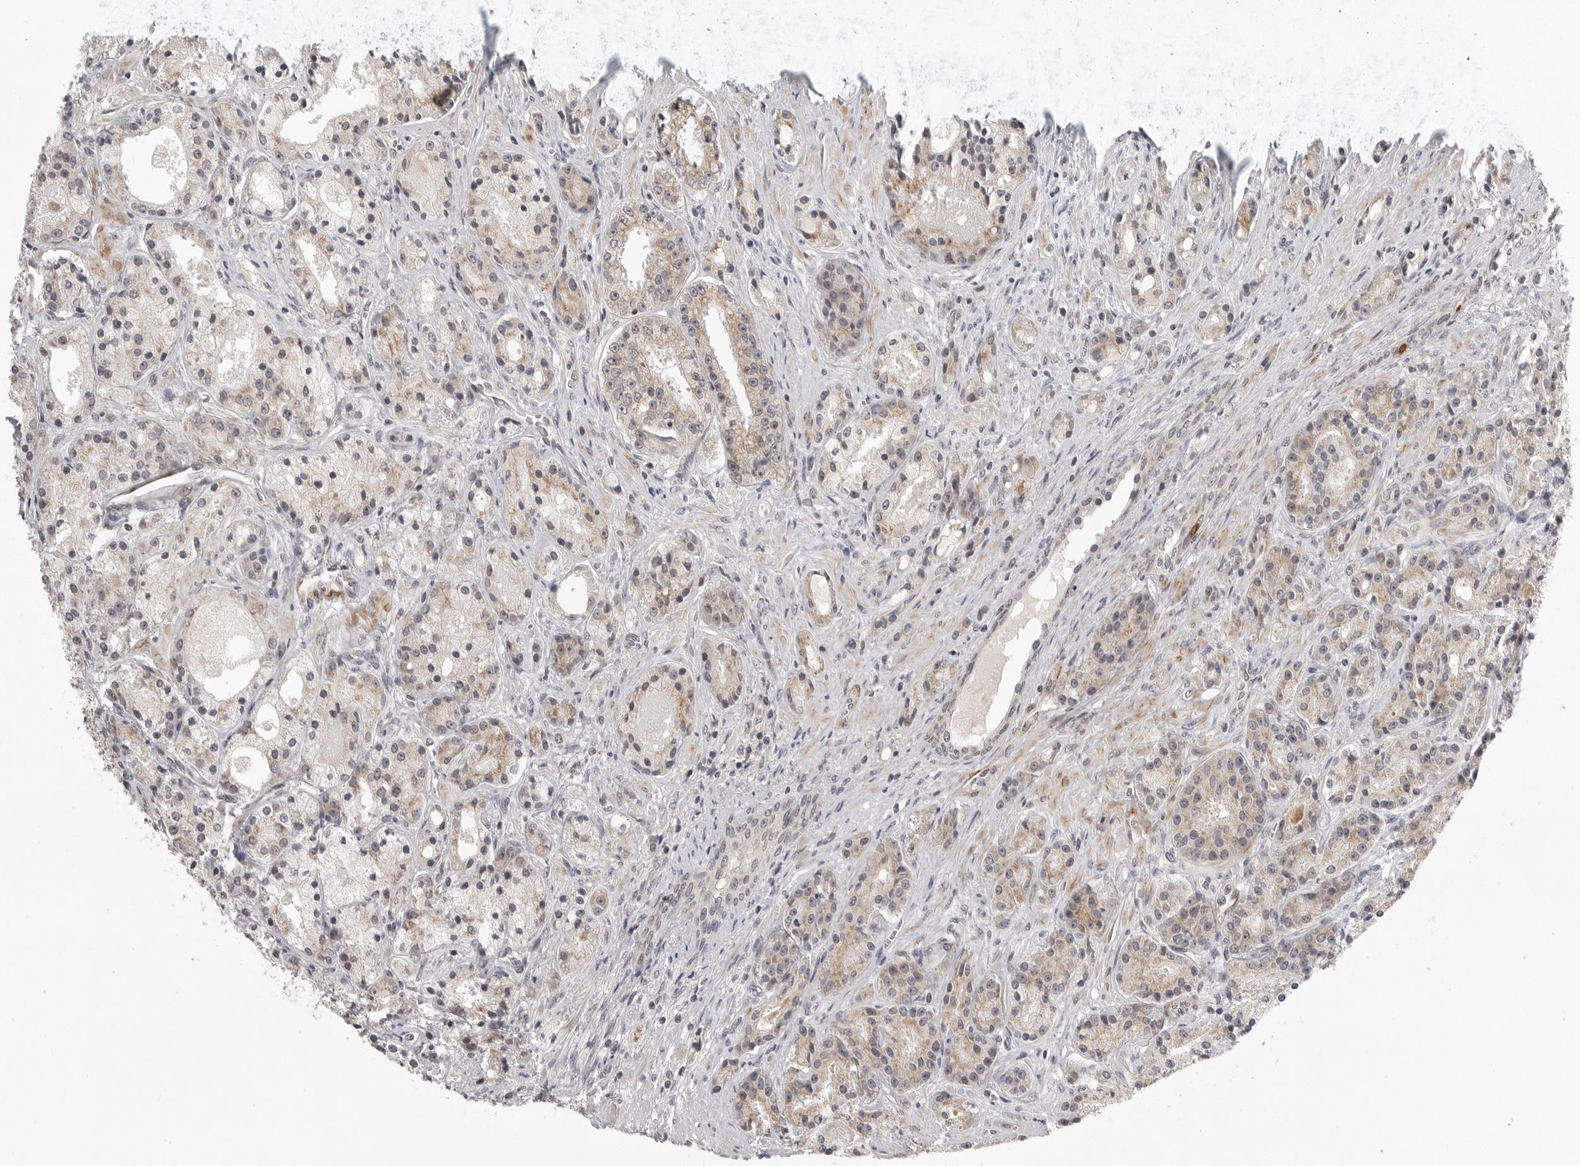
{"staining": {"intensity": "weak", "quantity": ">75%", "location": "cytoplasmic/membranous"}, "tissue": "prostate cancer", "cell_type": "Tumor cells", "image_type": "cancer", "snomed": [{"axis": "morphology", "description": "Adenocarcinoma, High grade"}, {"axis": "topography", "description": "Prostate"}], "caption": "Protein analysis of prostate high-grade adenocarcinoma tissue displays weak cytoplasmic/membranous positivity in about >75% of tumor cells.", "gene": "TUT4", "patient": {"sex": "male", "age": 60}}